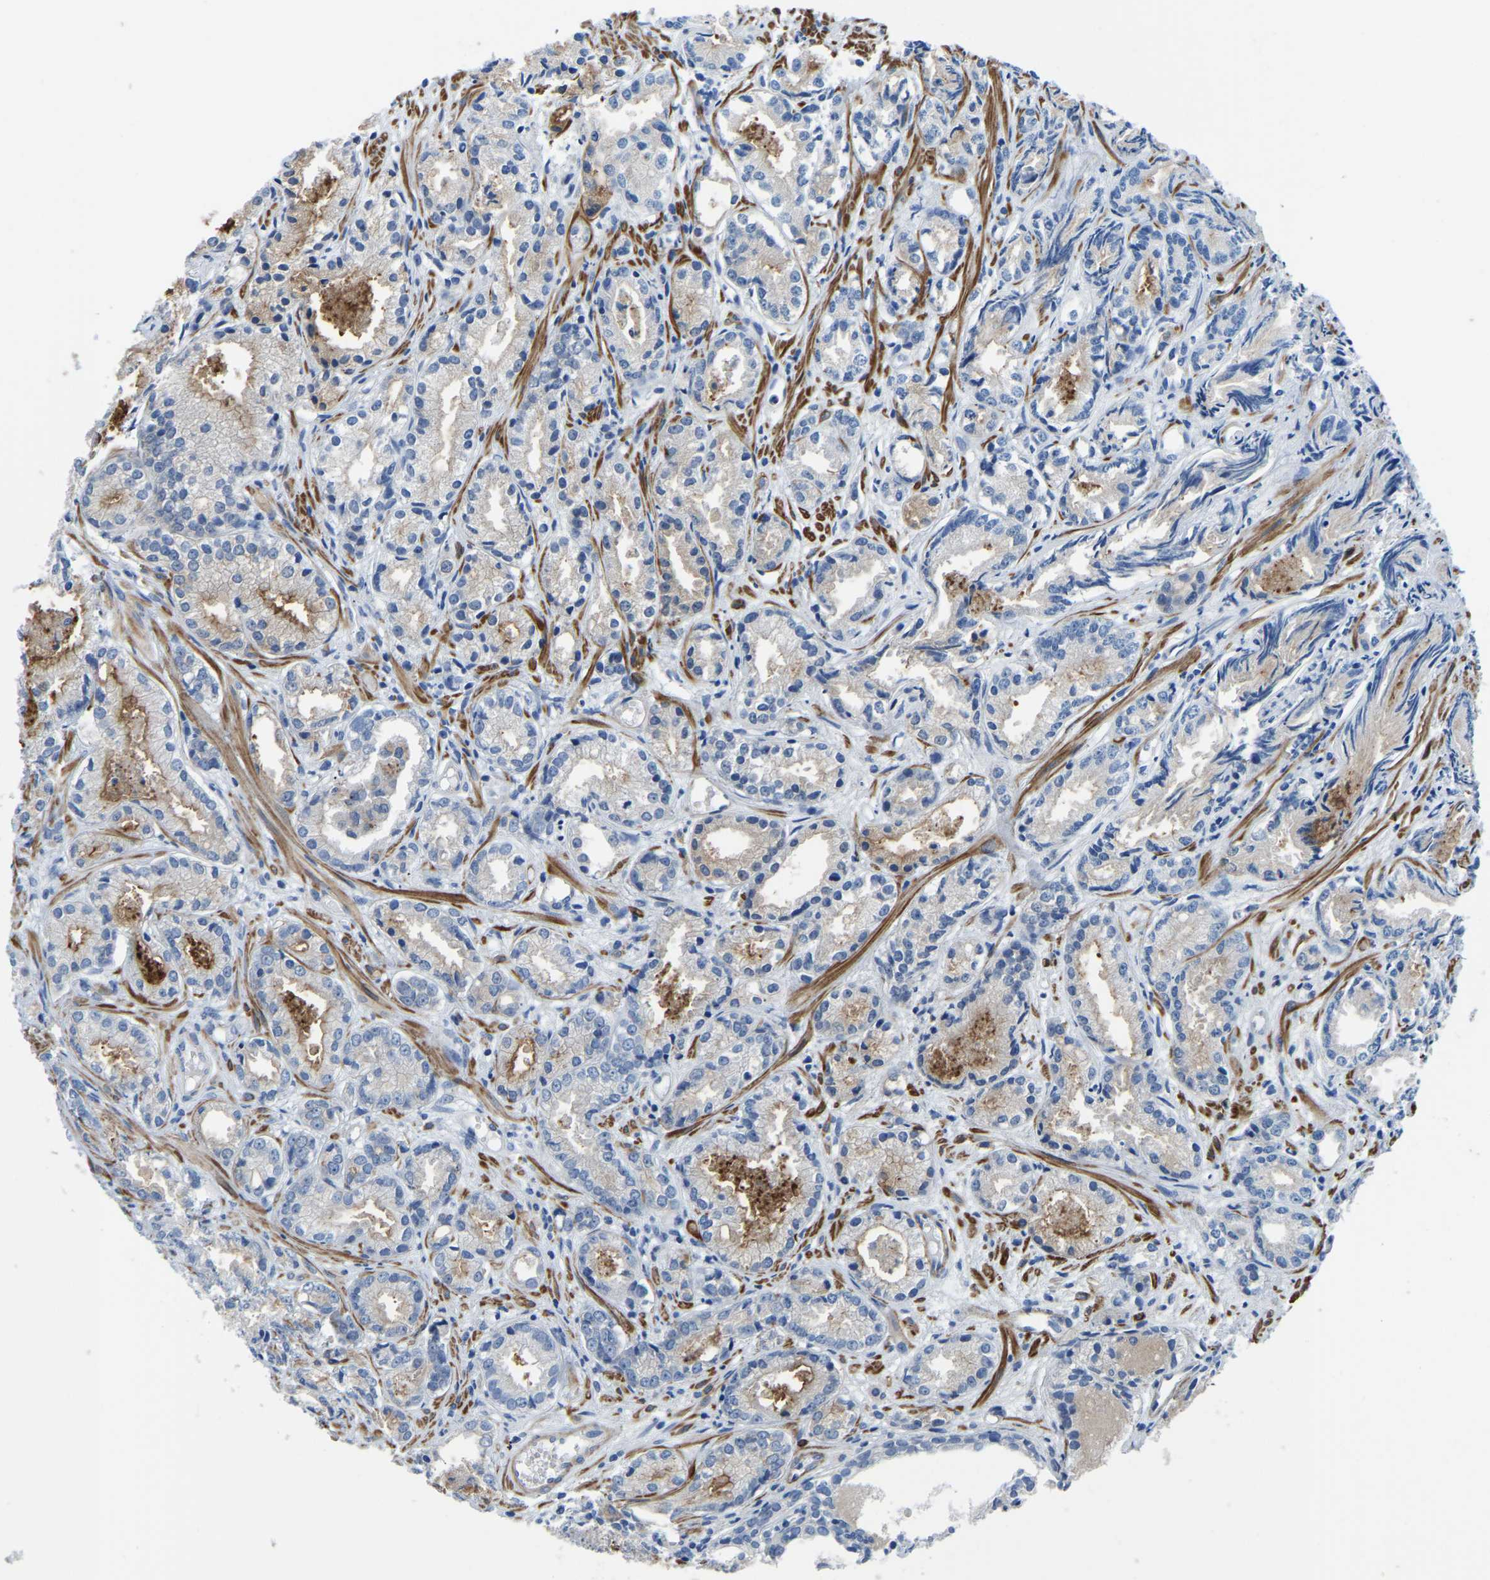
{"staining": {"intensity": "negative", "quantity": "none", "location": "none"}, "tissue": "prostate cancer", "cell_type": "Tumor cells", "image_type": "cancer", "snomed": [{"axis": "morphology", "description": "Adenocarcinoma, Low grade"}, {"axis": "topography", "description": "Prostate"}], "caption": "Immunohistochemistry (IHC) image of neoplastic tissue: human low-grade adenocarcinoma (prostate) stained with DAB demonstrates no significant protein positivity in tumor cells.", "gene": "LIAS", "patient": {"sex": "male", "age": 72}}